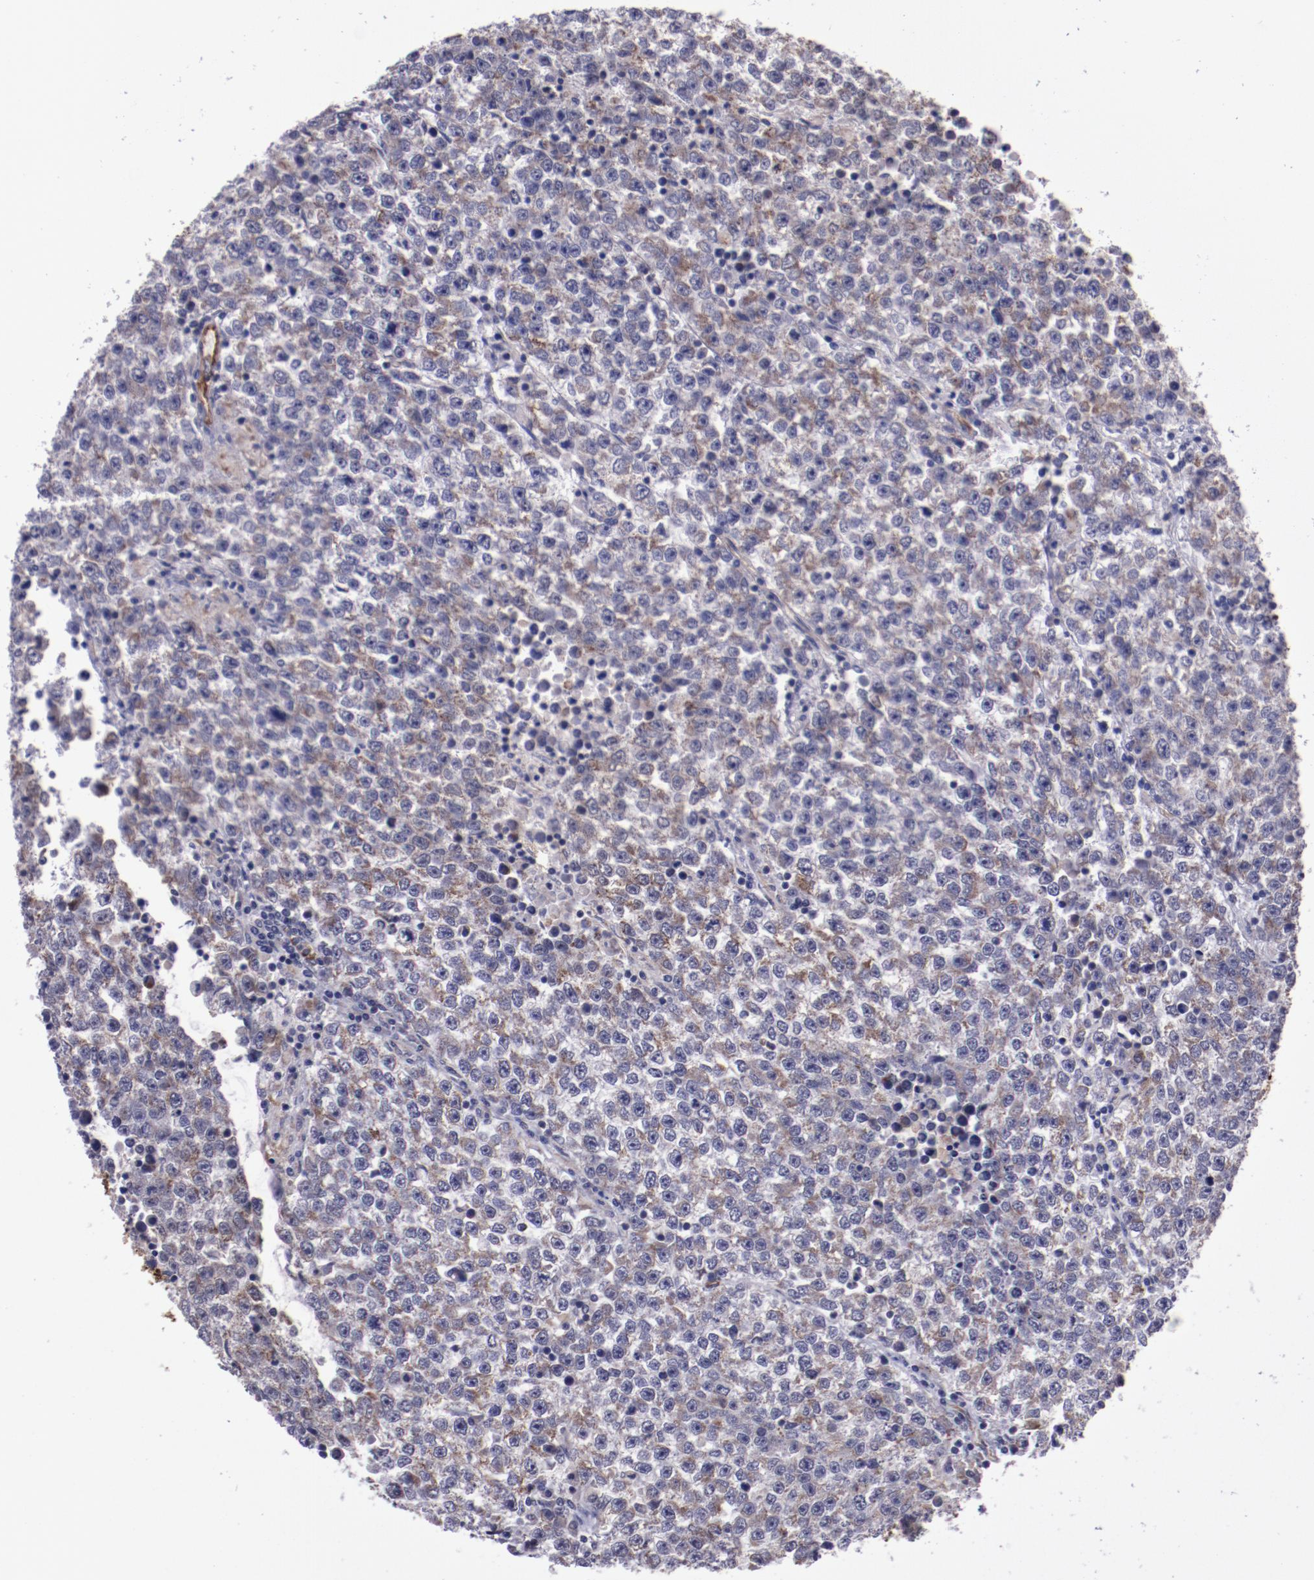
{"staining": {"intensity": "weak", "quantity": "<25%", "location": "cytoplasmic/membranous"}, "tissue": "testis cancer", "cell_type": "Tumor cells", "image_type": "cancer", "snomed": [{"axis": "morphology", "description": "Seminoma, NOS"}, {"axis": "topography", "description": "Testis"}], "caption": "High magnification brightfield microscopy of testis cancer (seminoma) stained with DAB (brown) and counterstained with hematoxylin (blue): tumor cells show no significant expression.", "gene": "LONP1", "patient": {"sex": "male", "age": 36}}